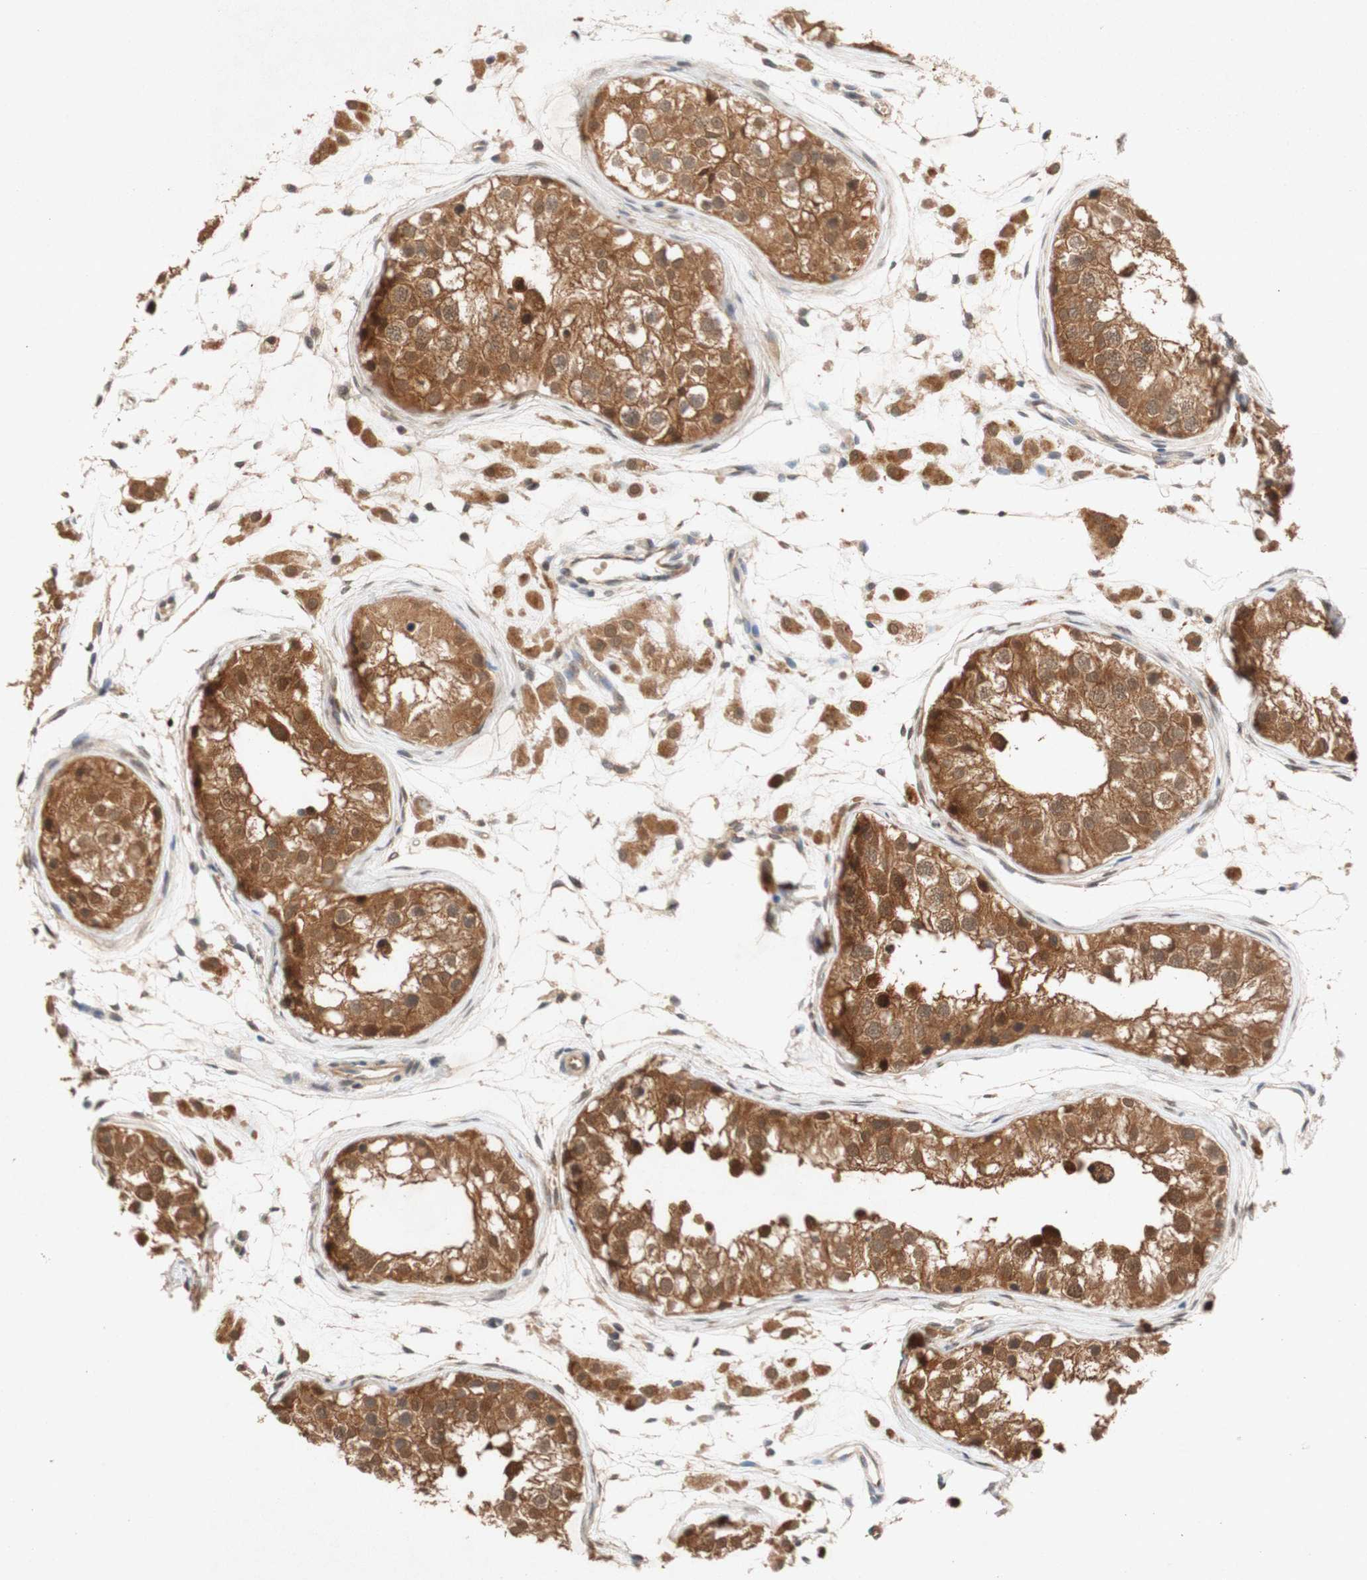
{"staining": {"intensity": "moderate", "quantity": ">75%", "location": "cytoplasmic/membranous,nuclear"}, "tissue": "testis", "cell_type": "Cells in seminiferous ducts", "image_type": "normal", "snomed": [{"axis": "morphology", "description": "Normal tissue, NOS"}, {"axis": "morphology", "description": "Adenocarcinoma, metastatic, NOS"}, {"axis": "topography", "description": "Testis"}], "caption": "This micrograph shows immunohistochemistry staining of benign testis, with medium moderate cytoplasmic/membranous,nuclear positivity in about >75% of cells in seminiferous ducts.", "gene": "PIN1", "patient": {"sex": "male", "age": 26}}